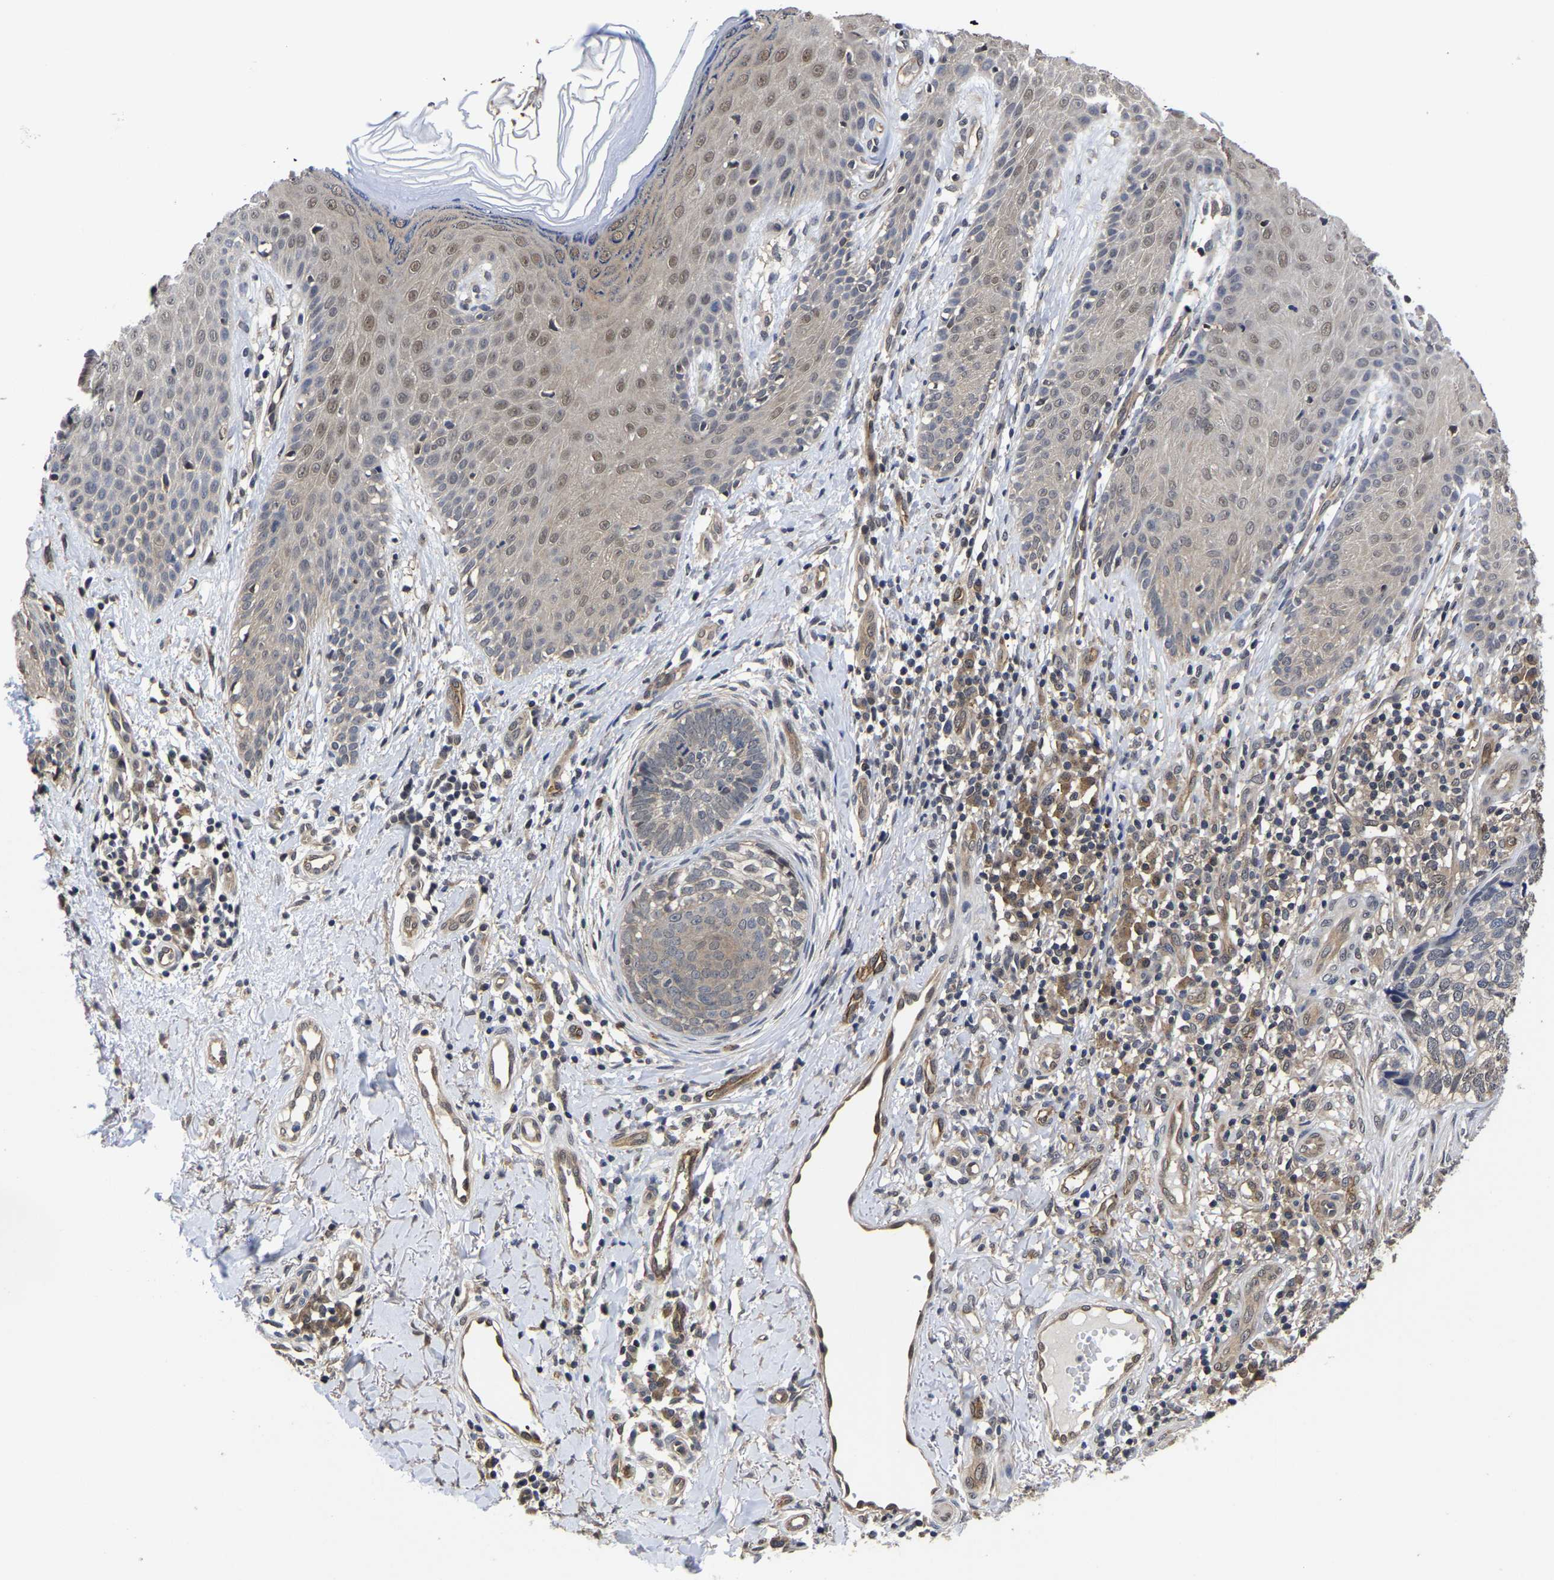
{"staining": {"intensity": "weak", "quantity": "<25%", "location": "cytoplasmic/membranous"}, "tissue": "skin cancer", "cell_type": "Tumor cells", "image_type": "cancer", "snomed": [{"axis": "morphology", "description": "Basal cell carcinoma"}, {"axis": "topography", "description": "Skin"}], "caption": "High magnification brightfield microscopy of skin cancer (basal cell carcinoma) stained with DAB (brown) and counterstained with hematoxylin (blue): tumor cells show no significant positivity.", "gene": "MCOLN2", "patient": {"sex": "female", "age": 64}}